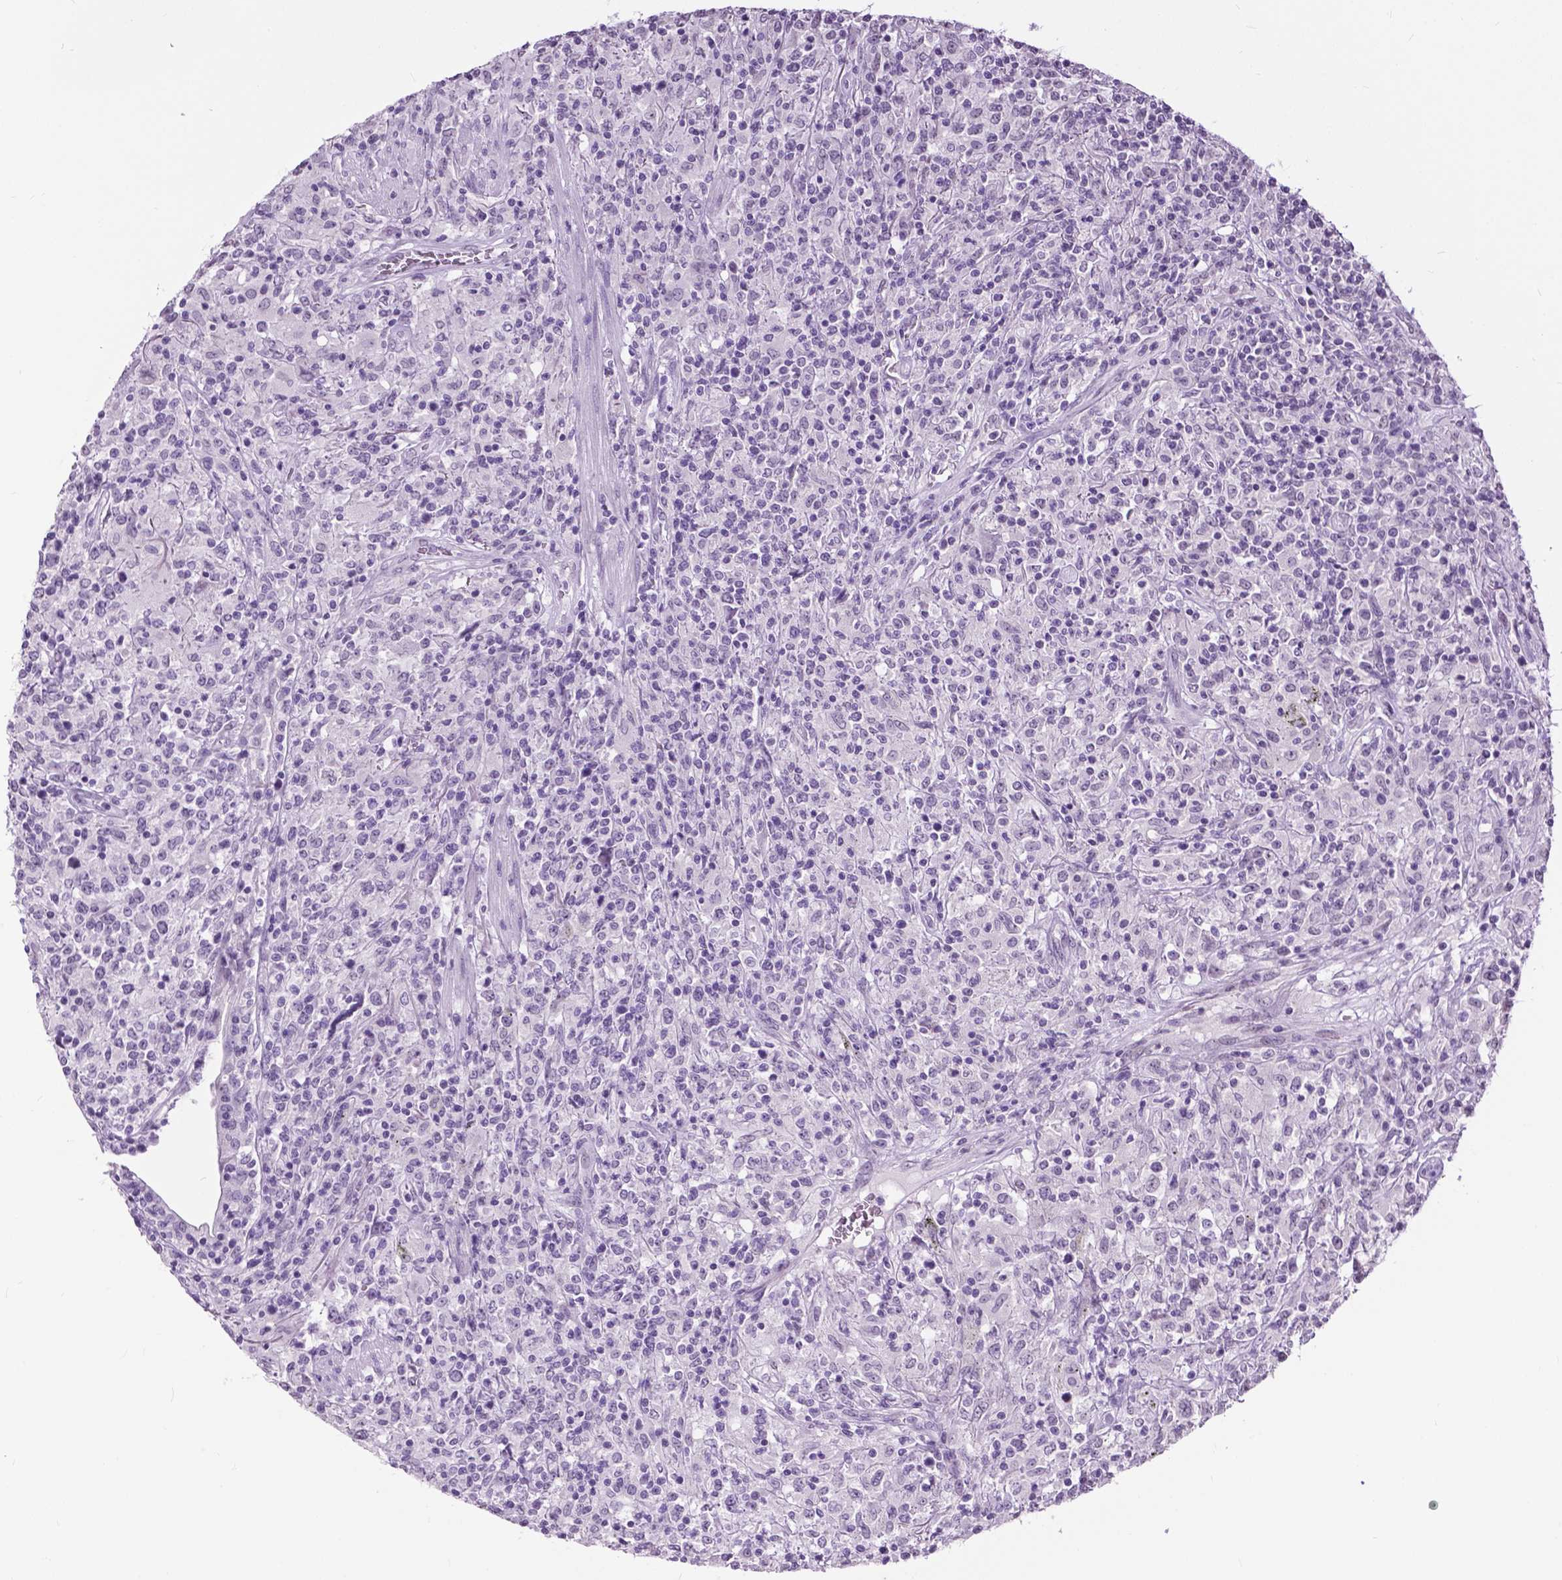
{"staining": {"intensity": "negative", "quantity": "none", "location": "none"}, "tissue": "lymphoma", "cell_type": "Tumor cells", "image_type": "cancer", "snomed": [{"axis": "morphology", "description": "Malignant lymphoma, non-Hodgkin's type, High grade"}, {"axis": "topography", "description": "Lung"}], "caption": "Tumor cells show no significant expression in lymphoma.", "gene": "GPR37L1", "patient": {"sex": "male", "age": 79}}